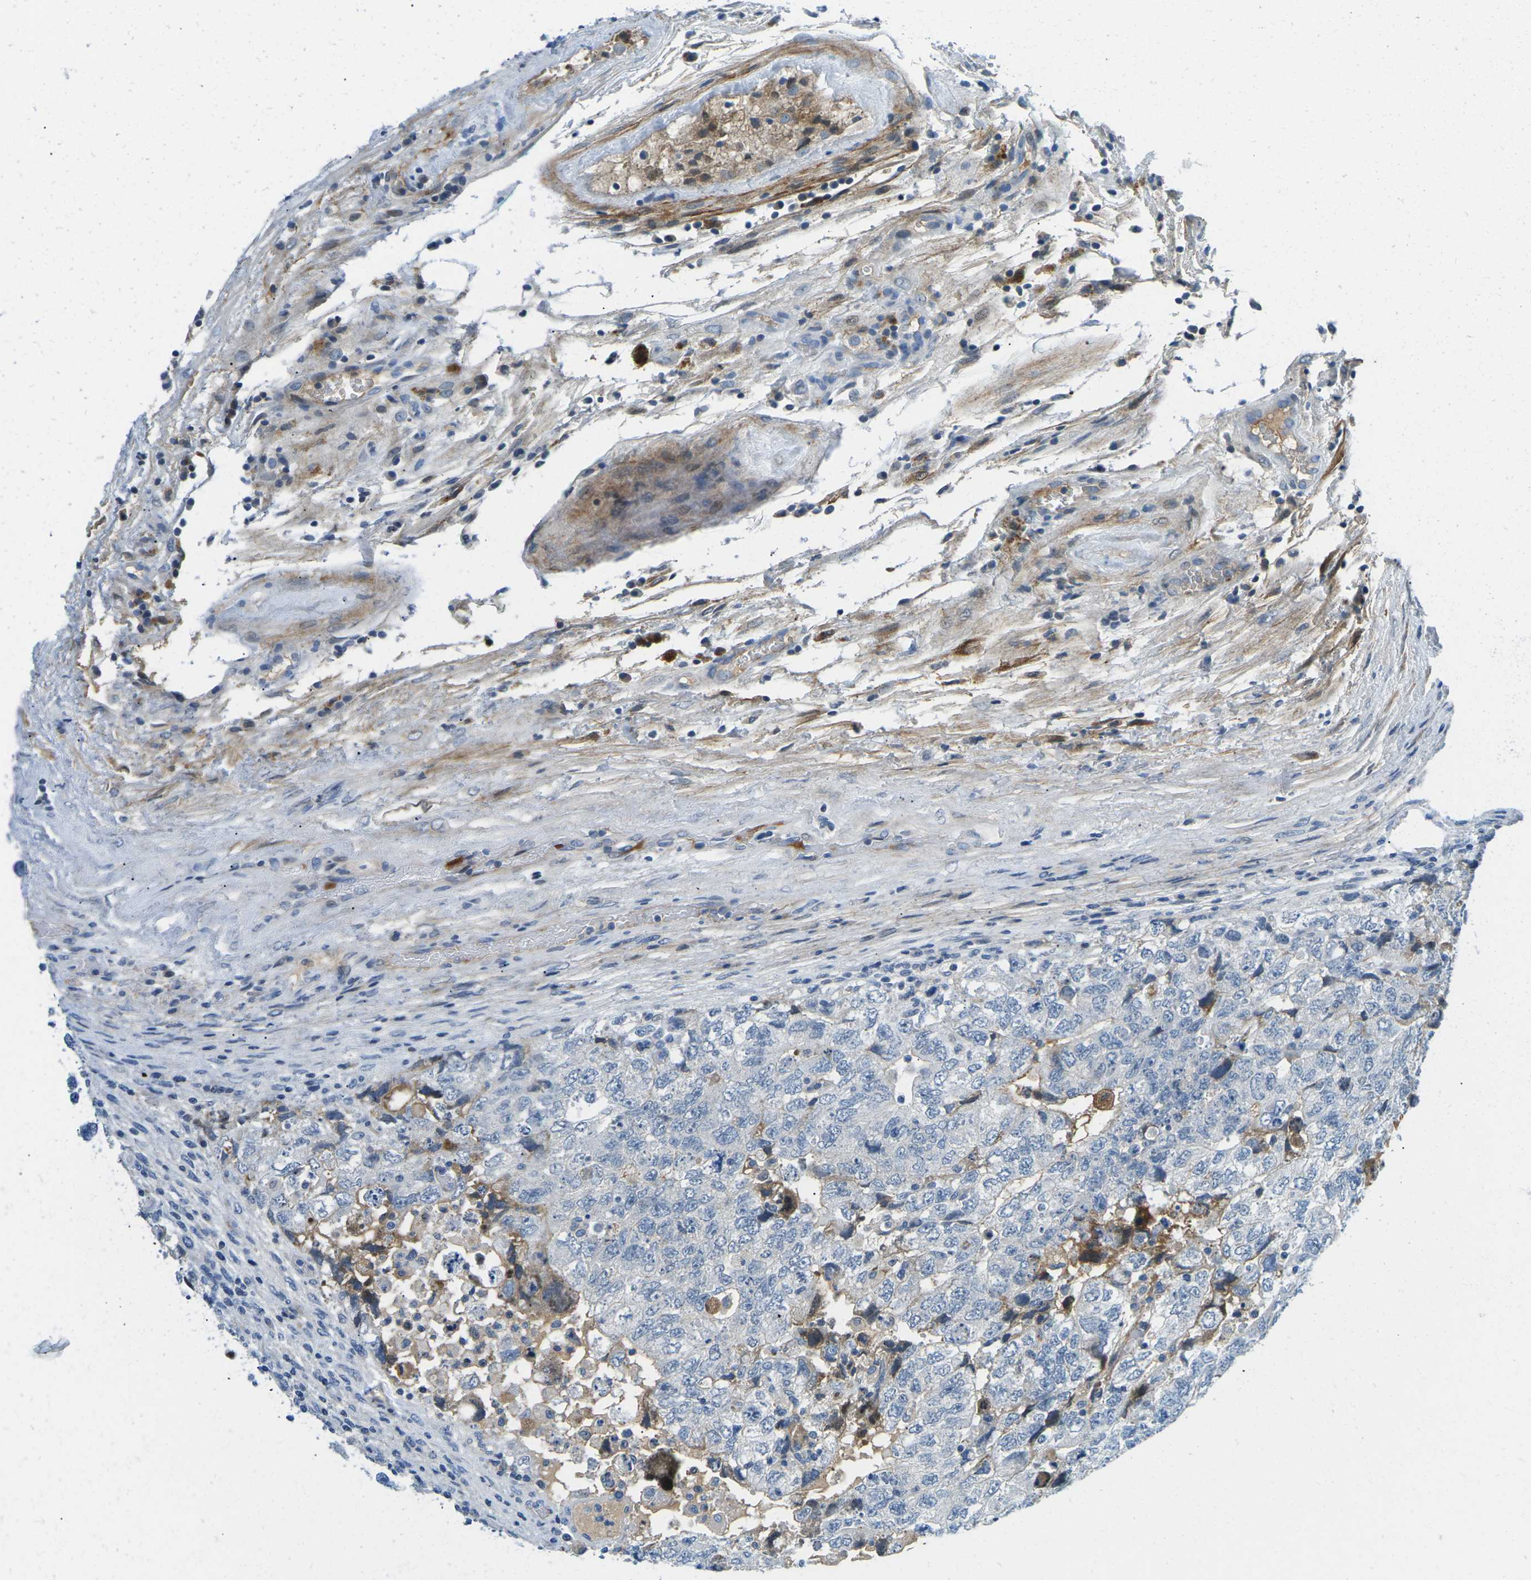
{"staining": {"intensity": "negative", "quantity": "none", "location": "none"}, "tissue": "testis cancer", "cell_type": "Tumor cells", "image_type": "cancer", "snomed": [{"axis": "morphology", "description": "Carcinoma, Embryonal, NOS"}, {"axis": "topography", "description": "Testis"}], "caption": "Testis cancer was stained to show a protein in brown. There is no significant positivity in tumor cells.", "gene": "CFB", "patient": {"sex": "male", "age": 36}}